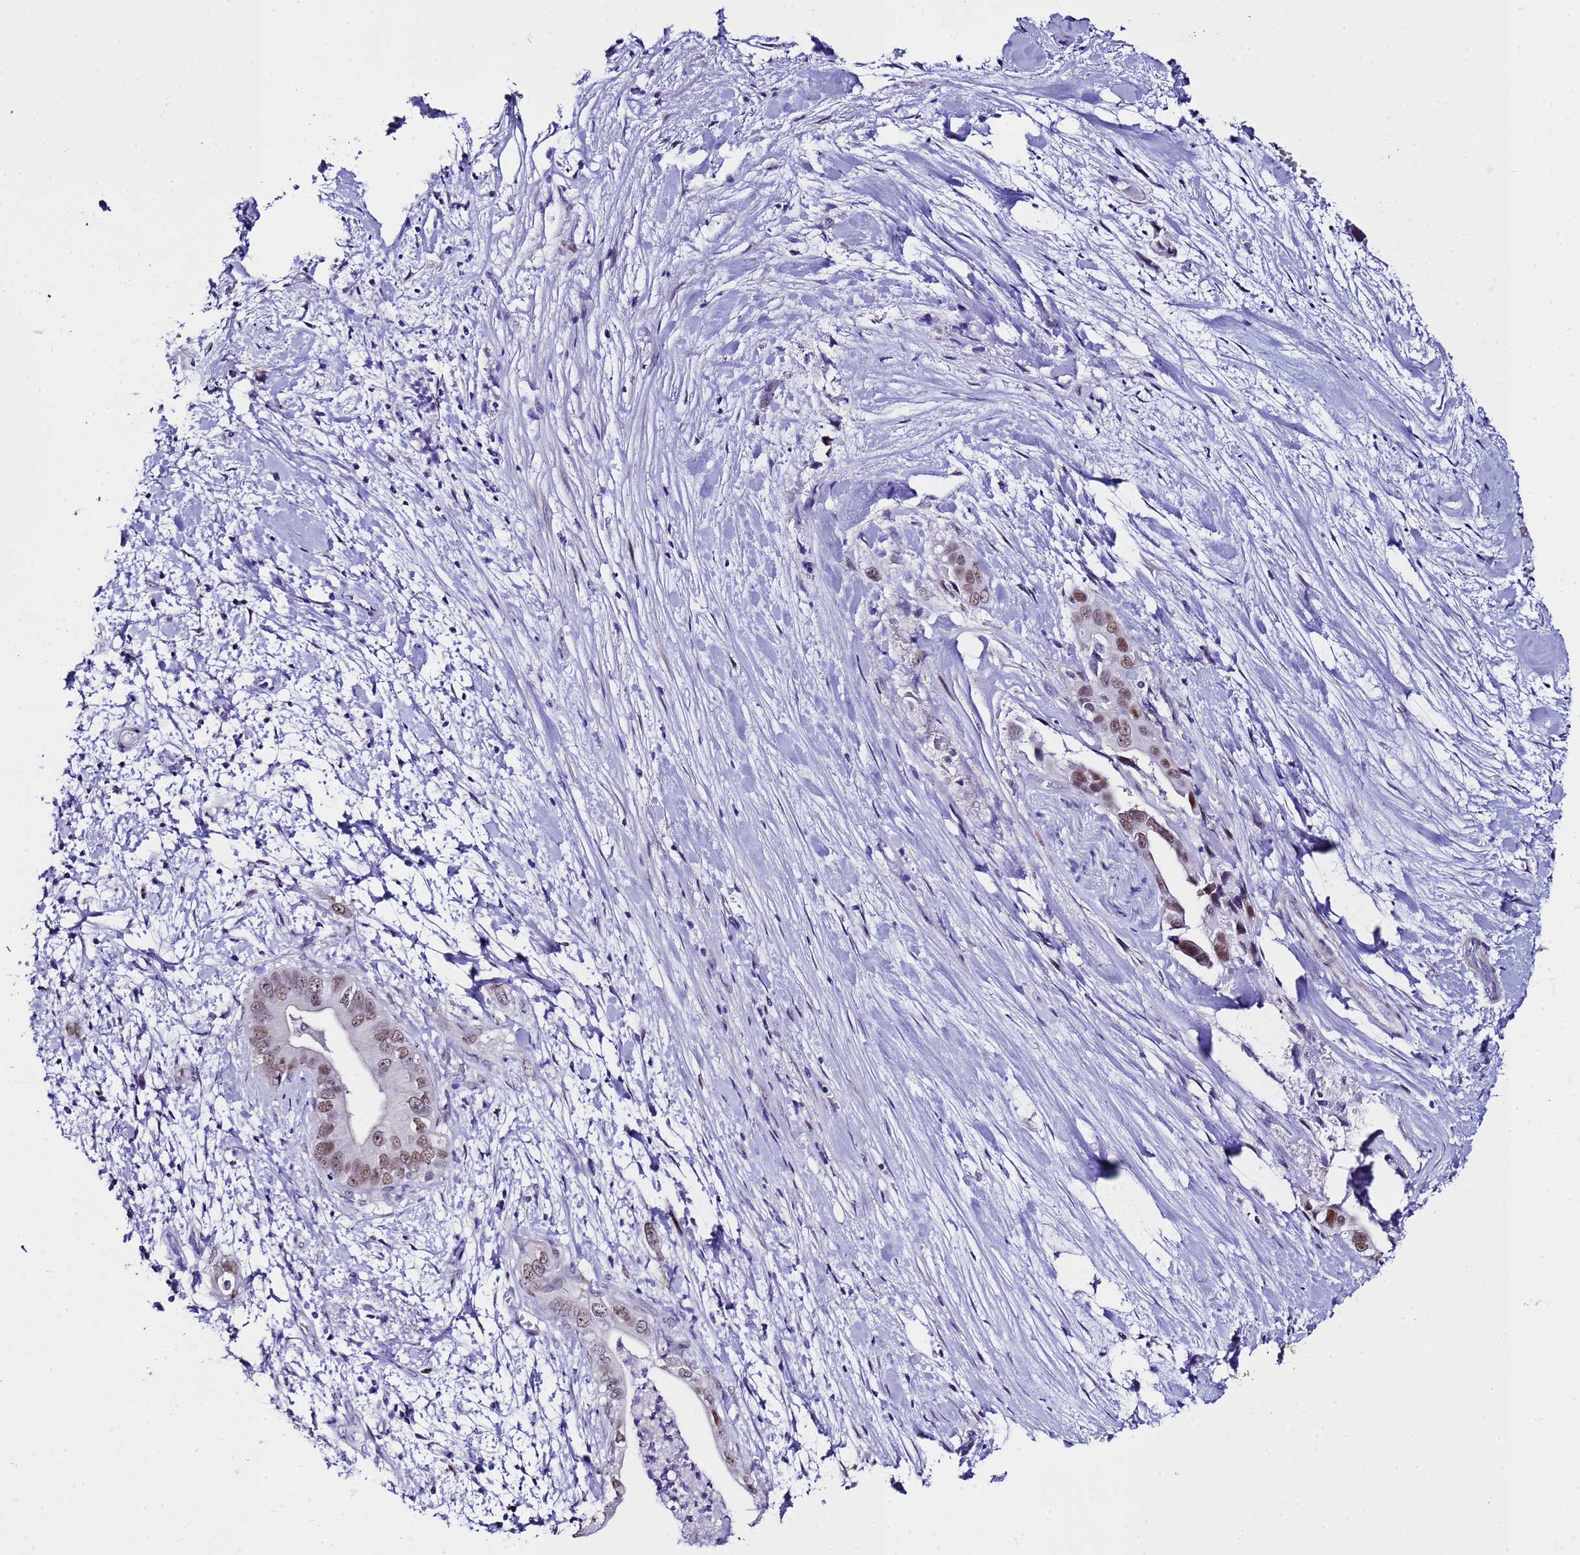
{"staining": {"intensity": "moderate", "quantity": ">75%", "location": "nuclear"}, "tissue": "pancreatic cancer", "cell_type": "Tumor cells", "image_type": "cancer", "snomed": [{"axis": "morphology", "description": "Adenocarcinoma, NOS"}, {"axis": "topography", "description": "Pancreas"}], "caption": "Protein expression by IHC exhibits moderate nuclear staining in about >75% of tumor cells in pancreatic cancer (adenocarcinoma).", "gene": "BCL7A", "patient": {"sex": "female", "age": 78}}